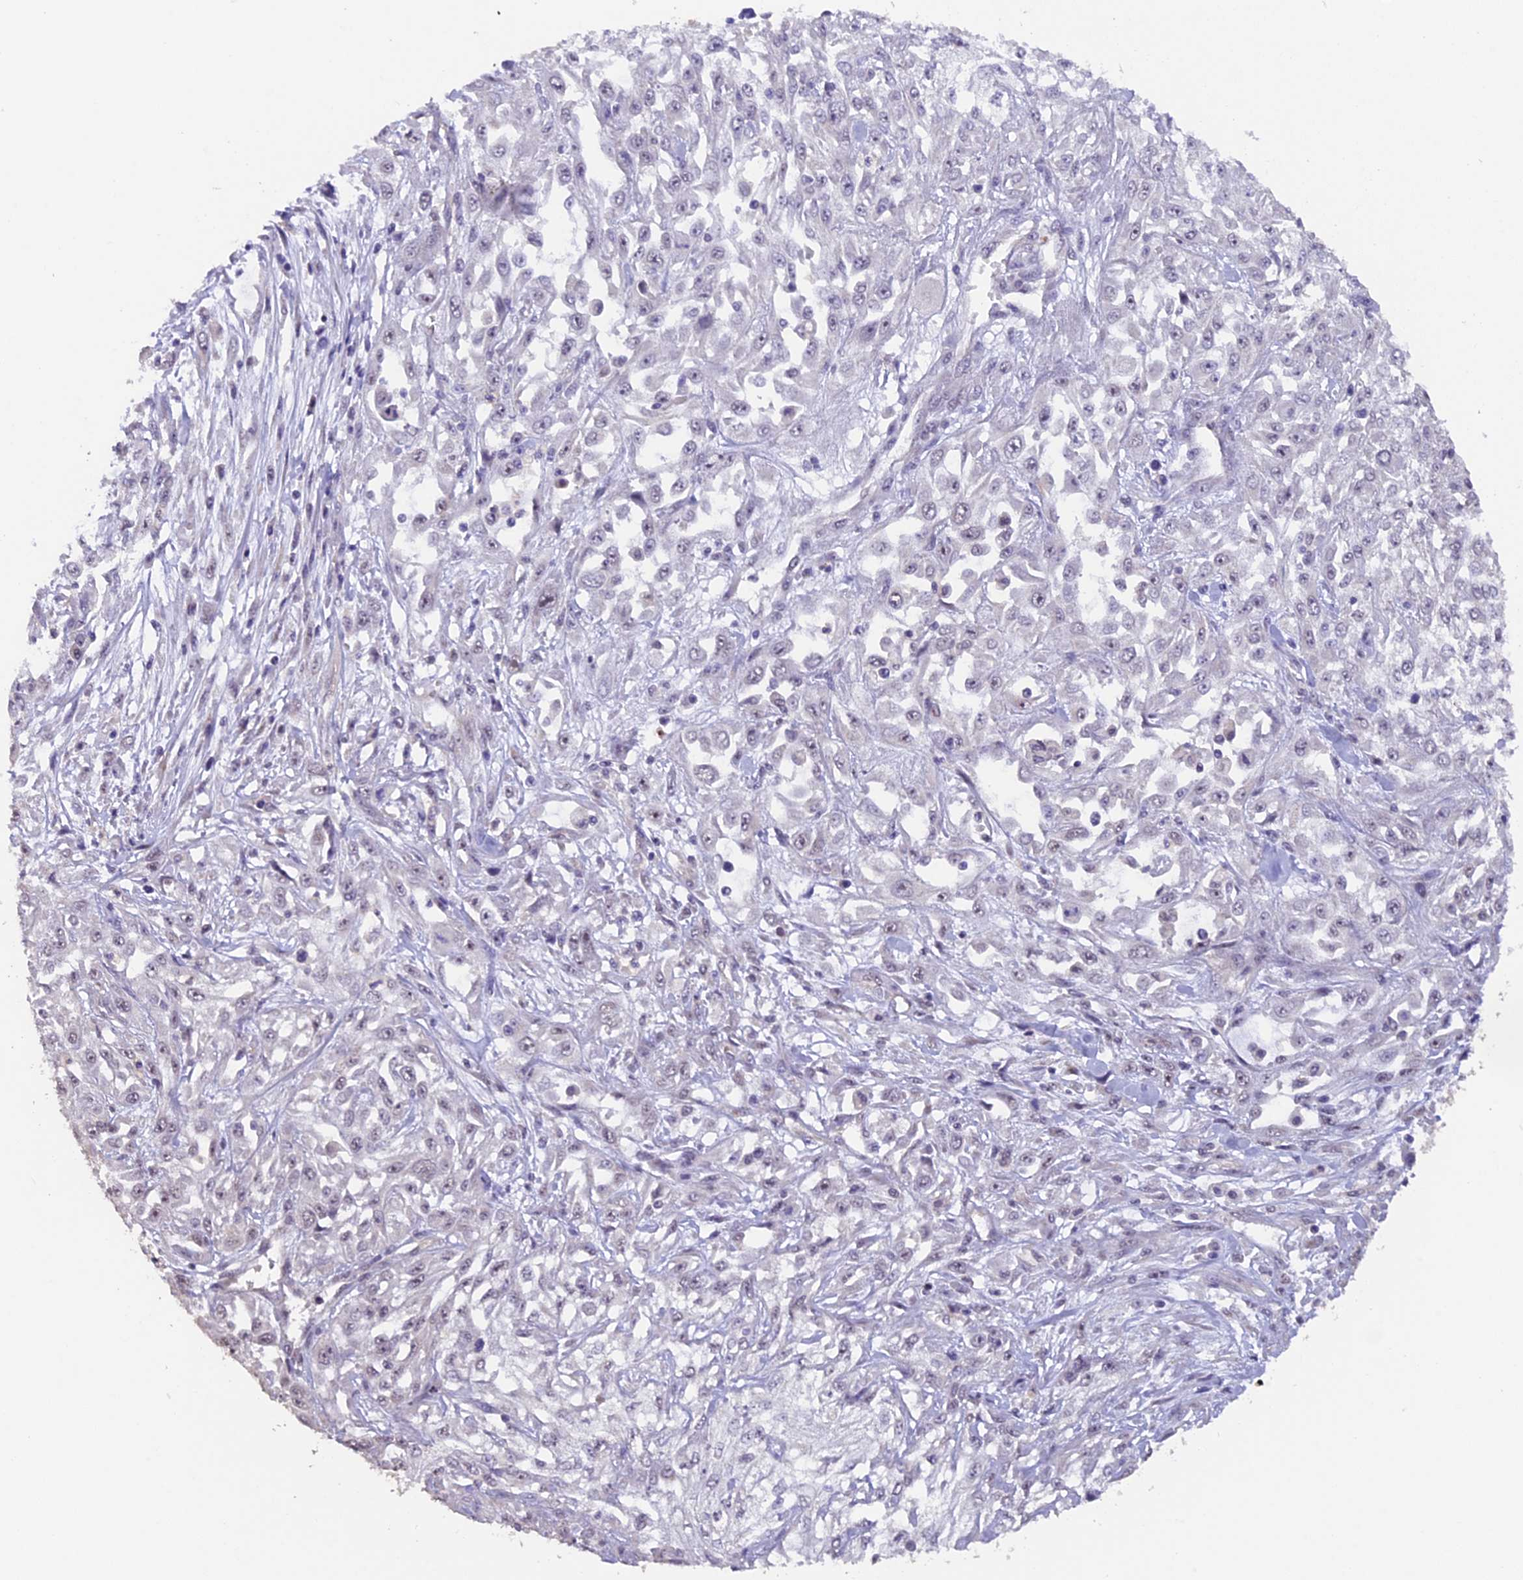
{"staining": {"intensity": "weak", "quantity": "<25%", "location": "nuclear"}, "tissue": "skin cancer", "cell_type": "Tumor cells", "image_type": "cancer", "snomed": [{"axis": "morphology", "description": "Squamous cell carcinoma, NOS"}, {"axis": "morphology", "description": "Squamous cell carcinoma, metastatic, NOS"}, {"axis": "topography", "description": "Skin"}, {"axis": "topography", "description": "Lymph node"}], "caption": "Immunohistochemistry (IHC) histopathology image of human metastatic squamous cell carcinoma (skin) stained for a protein (brown), which displays no positivity in tumor cells. (Brightfield microscopy of DAB (3,3'-diaminobenzidine) IHC at high magnification).", "gene": "GNB5", "patient": {"sex": "male", "age": 75}}